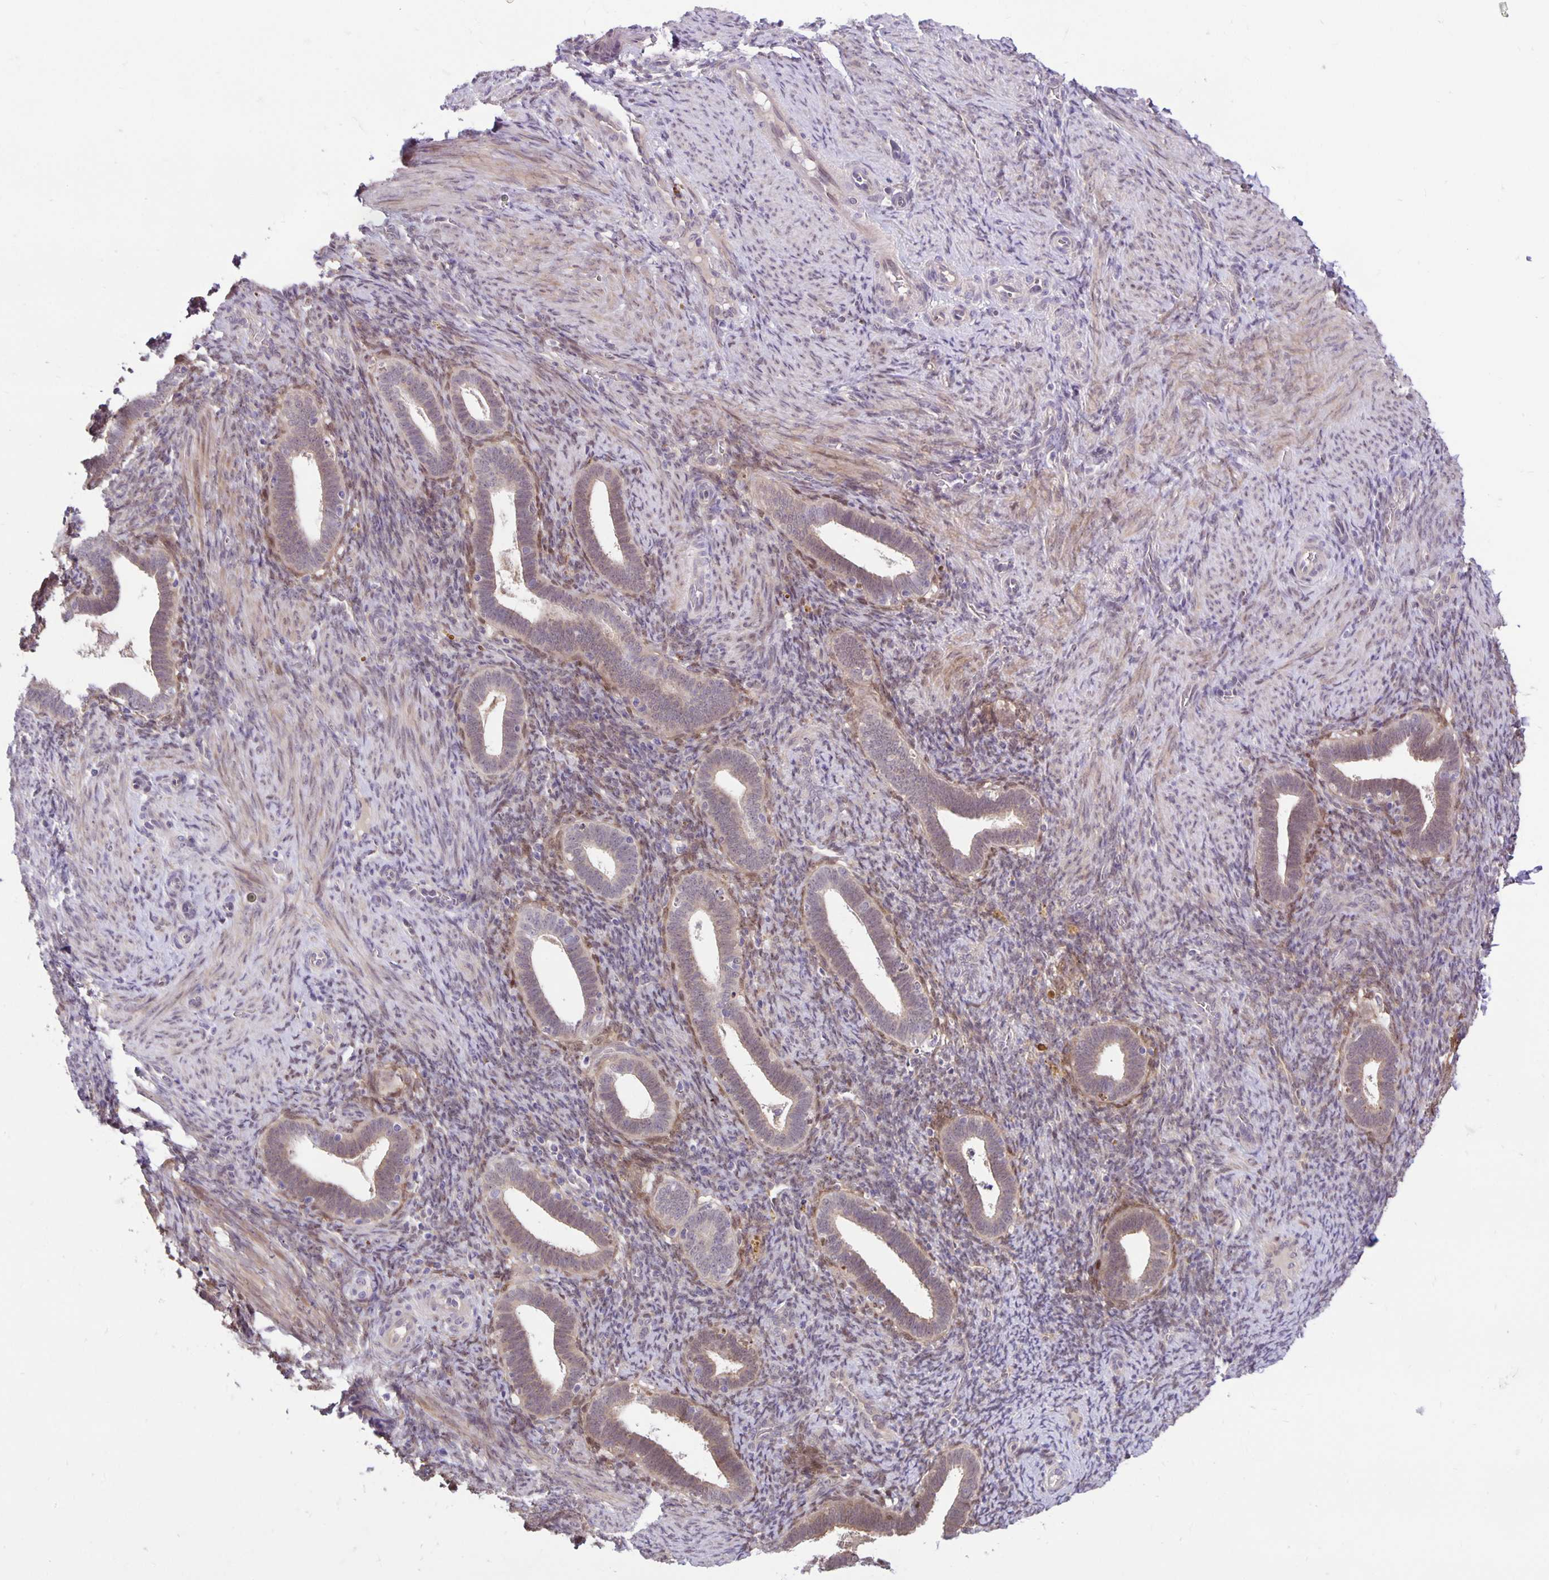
{"staining": {"intensity": "negative", "quantity": "none", "location": "none"}, "tissue": "endometrium", "cell_type": "Cells in endometrial stroma", "image_type": "normal", "snomed": [{"axis": "morphology", "description": "Normal tissue, NOS"}, {"axis": "topography", "description": "Endometrium"}], "caption": "Cells in endometrial stroma show no significant staining in normal endometrium. The staining was performed using DAB to visualize the protein expression in brown, while the nuclei were stained in blue with hematoxylin (Magnification: 20x).", "gene": "TAX1BP3", "patient": {"sex": "female", "age": 34}}